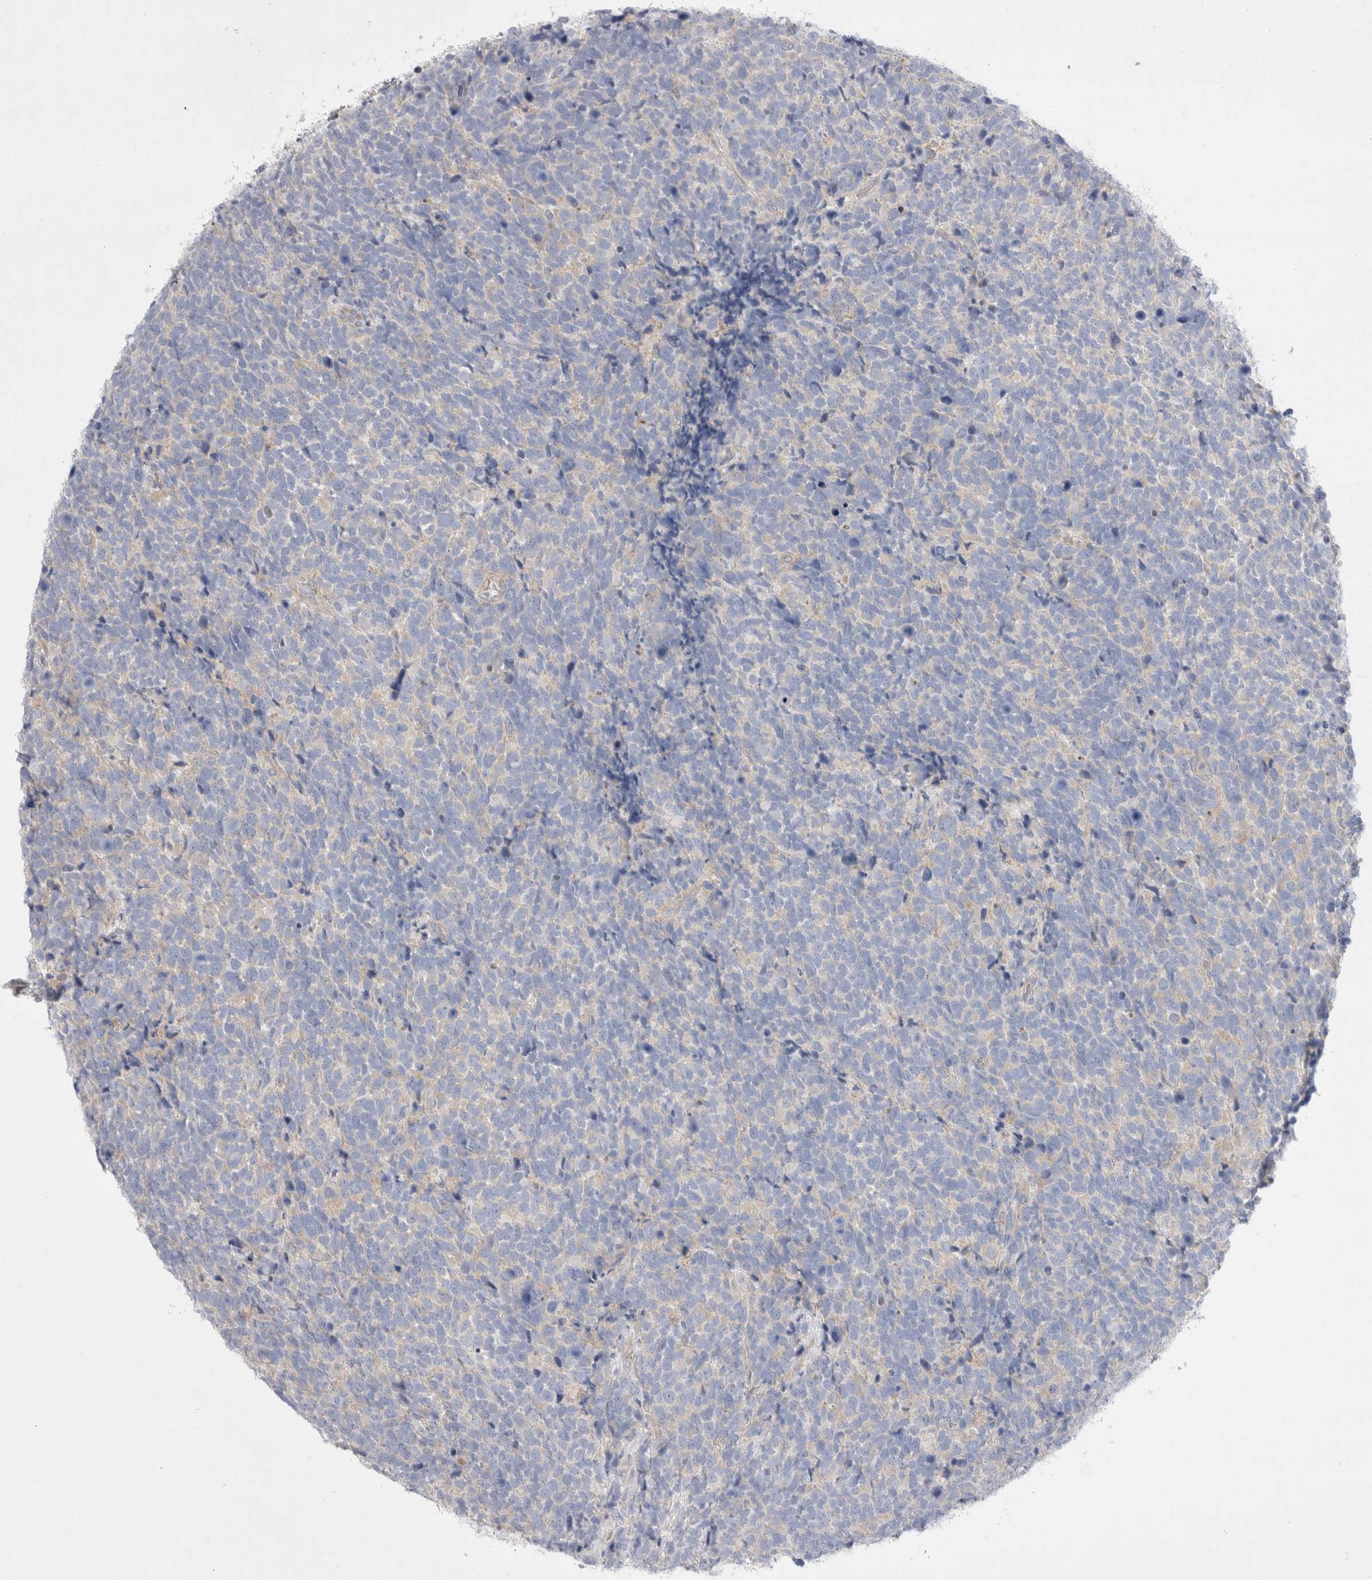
{"staining": {"intensity": "negative", "quantity": "none", "location": "none"}, "tissue": "urothelial cancer", "cell_type": "Tumor cells", "image_type": "cancer", "snomed": [{"axis": "morphology", "description": "Urothelial carcinoma, High grade"}, {"axis": "topography", "description": "Urinary bladder"}], "caption": "Urothelial cancer was stained to show a protein in brown. There is no significant expression in tumor cells.", "gene": "RBM12B", "patient": {"sex": "female", "age": 82}}